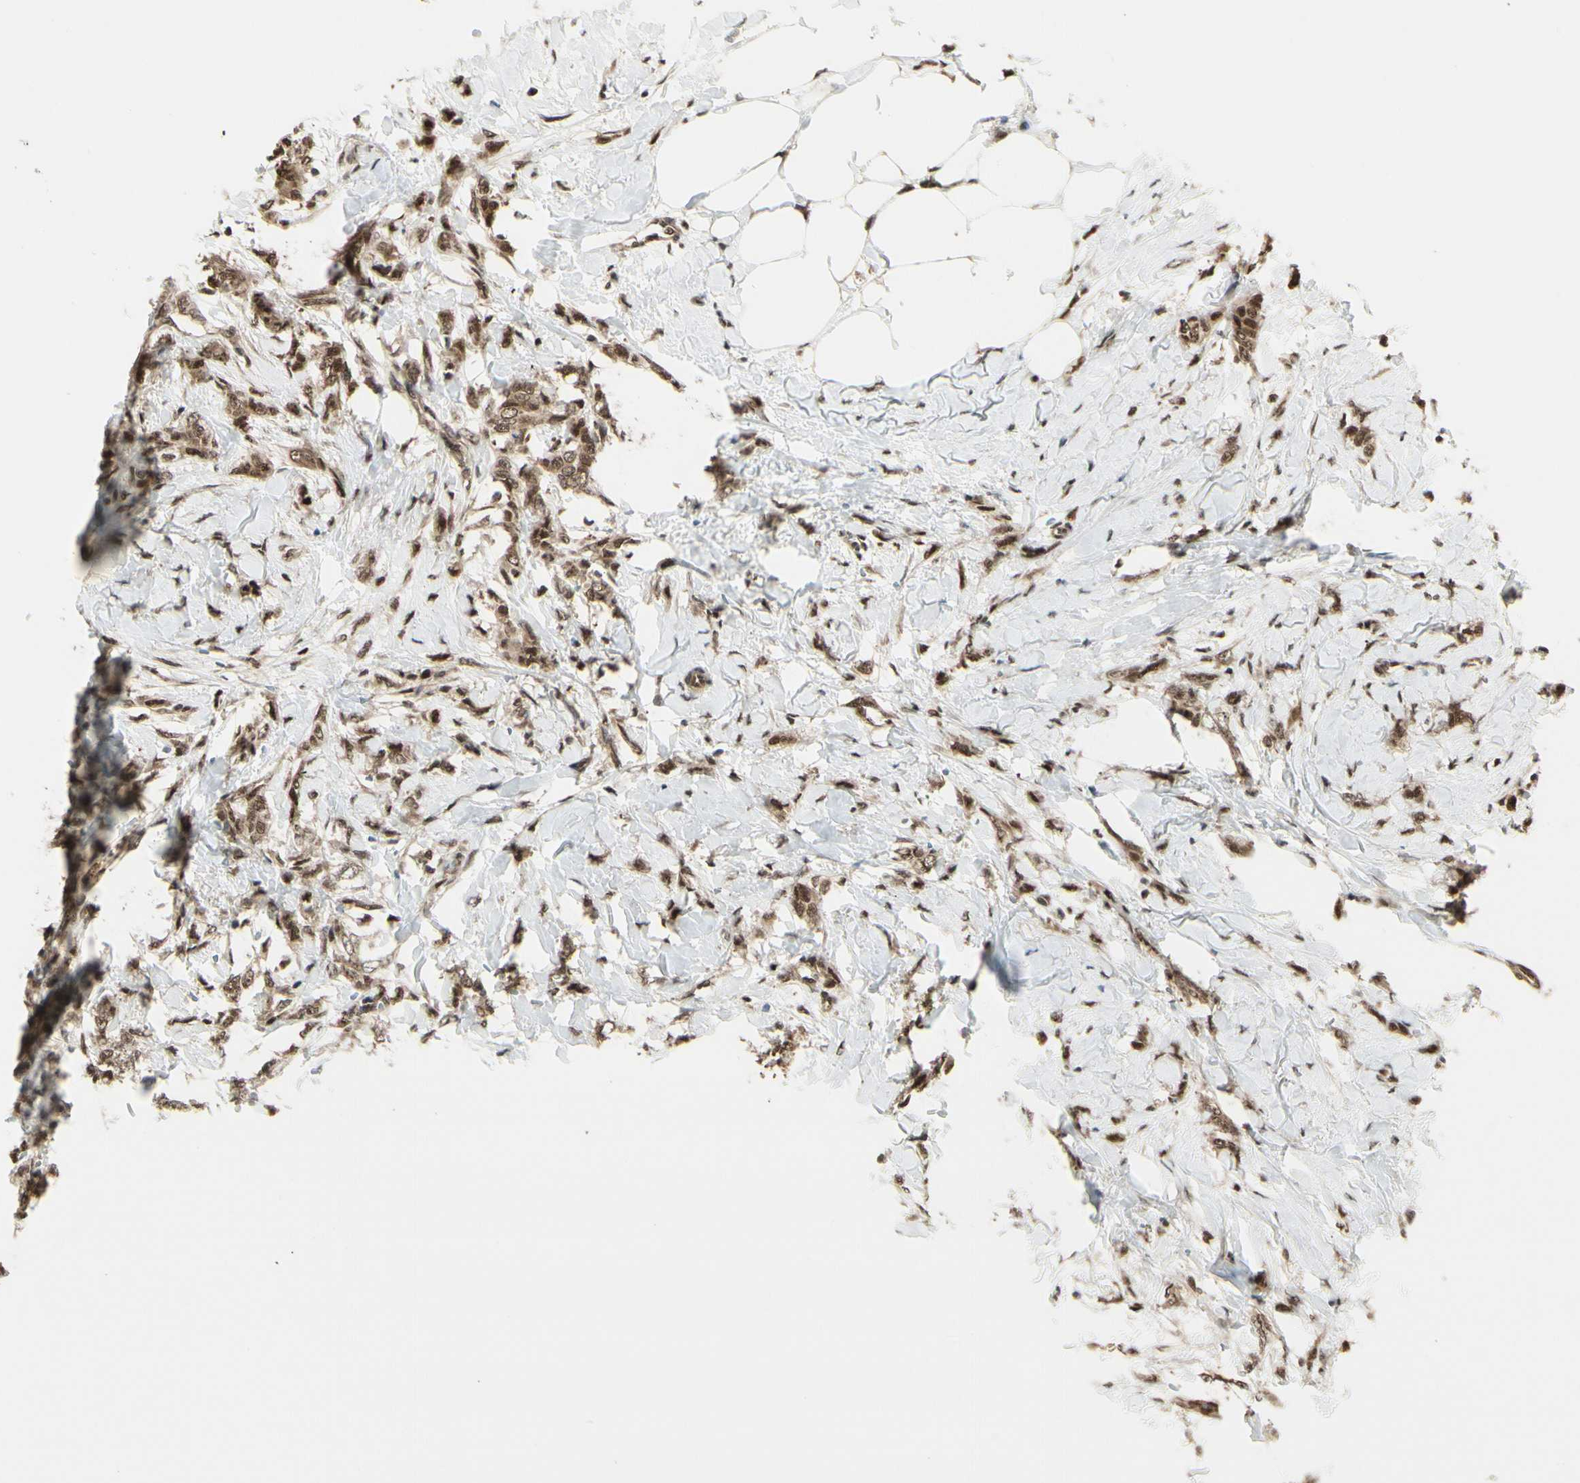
{"staining": {"intensity": "moderate", "quantity": ">75%", "location": "cytoplasmic/membranous,nuclear"}, "tissue": "breast cancer", "cell_type": "Tumor cells", "image_type": "cancer", "snomed": [{"axis": "morphology", "description": "Lobular carcinoma, in situ"}, {"axis": "morphology", "description": "Lobular carcinoma"}, {"axis": "topography", "description": "Breast"}], "caption": "Breast cancer (lobular carcinoma in situ) stained with IHC exhibits moderate cytoplasmic/membranous and nuclear positivity in about >75% of tumor cells. The protein of interest is stained brown, and the nuclei are stained in blue (DAB (3,3'-diaminobenzidine) IHC with brightfield microscopy, high magnification).", "gene": "HSF1", "patient": {"sex": "female", "age": 41}}